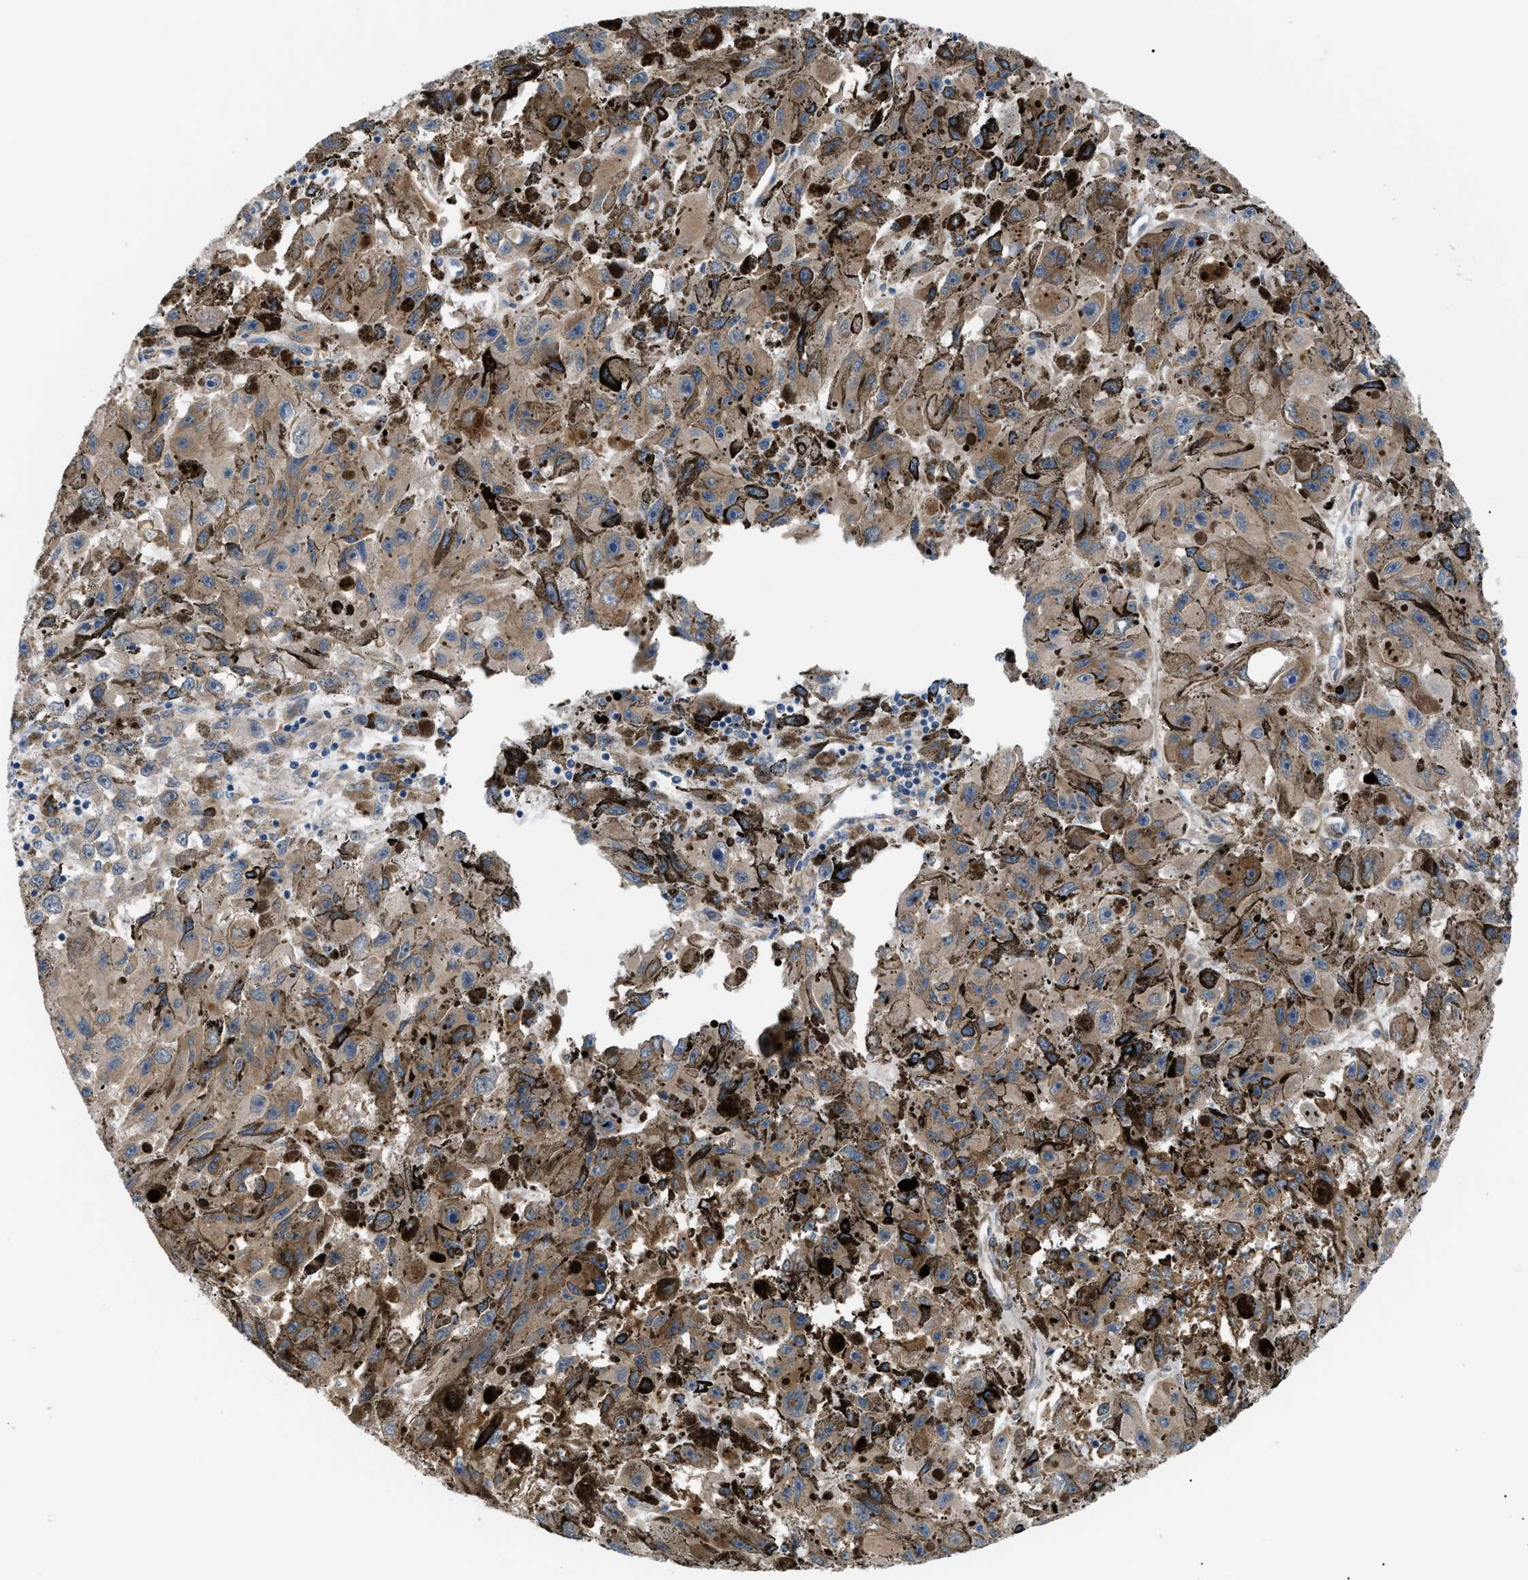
{"staining": {"intensity": "moderate", "quantity": ">75%", "location": "cytoplasmic/membranous"}, "tissue": "melanoma", "cell_type": "Tumor cells", "image_type": "cancer", "snomed": [{"axis": "morphology", "description": "Malignant melanoma, NOS"}, {"axis": "topography", "description": "Skin"}], "caption": "Melanoma stained with a protein marker reveals moderate staining in tumor cells.", "gene": "MYO10", "patient": {"sex": "female", "age": 104}}